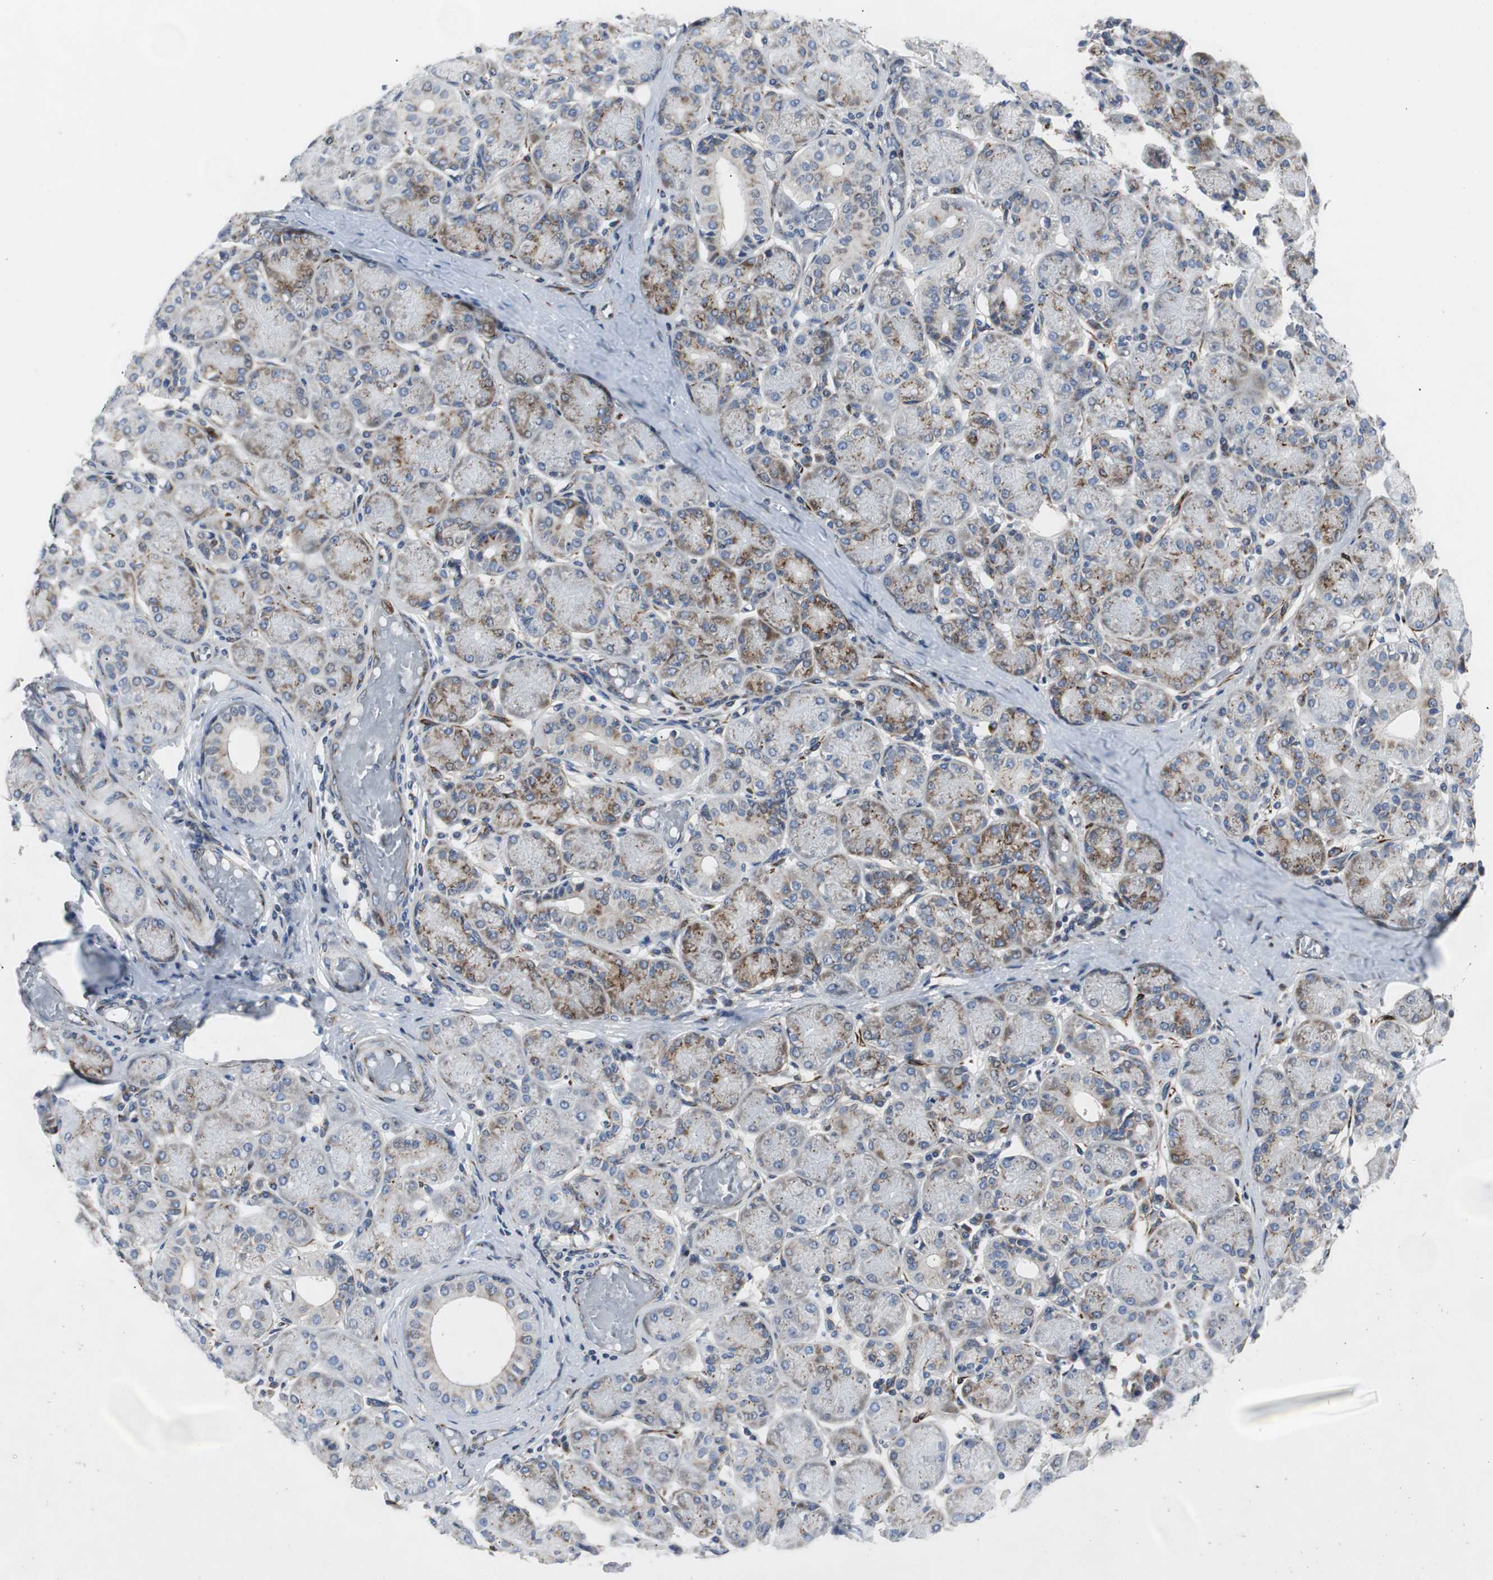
{"staining": {"intensity": "moderate", "quantity": "25%-75%", "location": "cytoplasmic/membranous"}, "tissue": "salivary gland", "cell_type": "Glandular cells", "image_type": "normal", "snomed": [{"axis": "morphology", "description": "Normal tissue, NOS"}, {"axis": "topography", "description": "Salivary gland"}], "caption": "Glandular cells demonstrate moderate cytoplasmic/membranous positivity in about 25%-75% of cells in unremarkable salivary gland. (Brightfield microscopy of DAB IHC at high magnification).", "gene": "BBC3", "patient": {"sex": "female", "age": 24}}